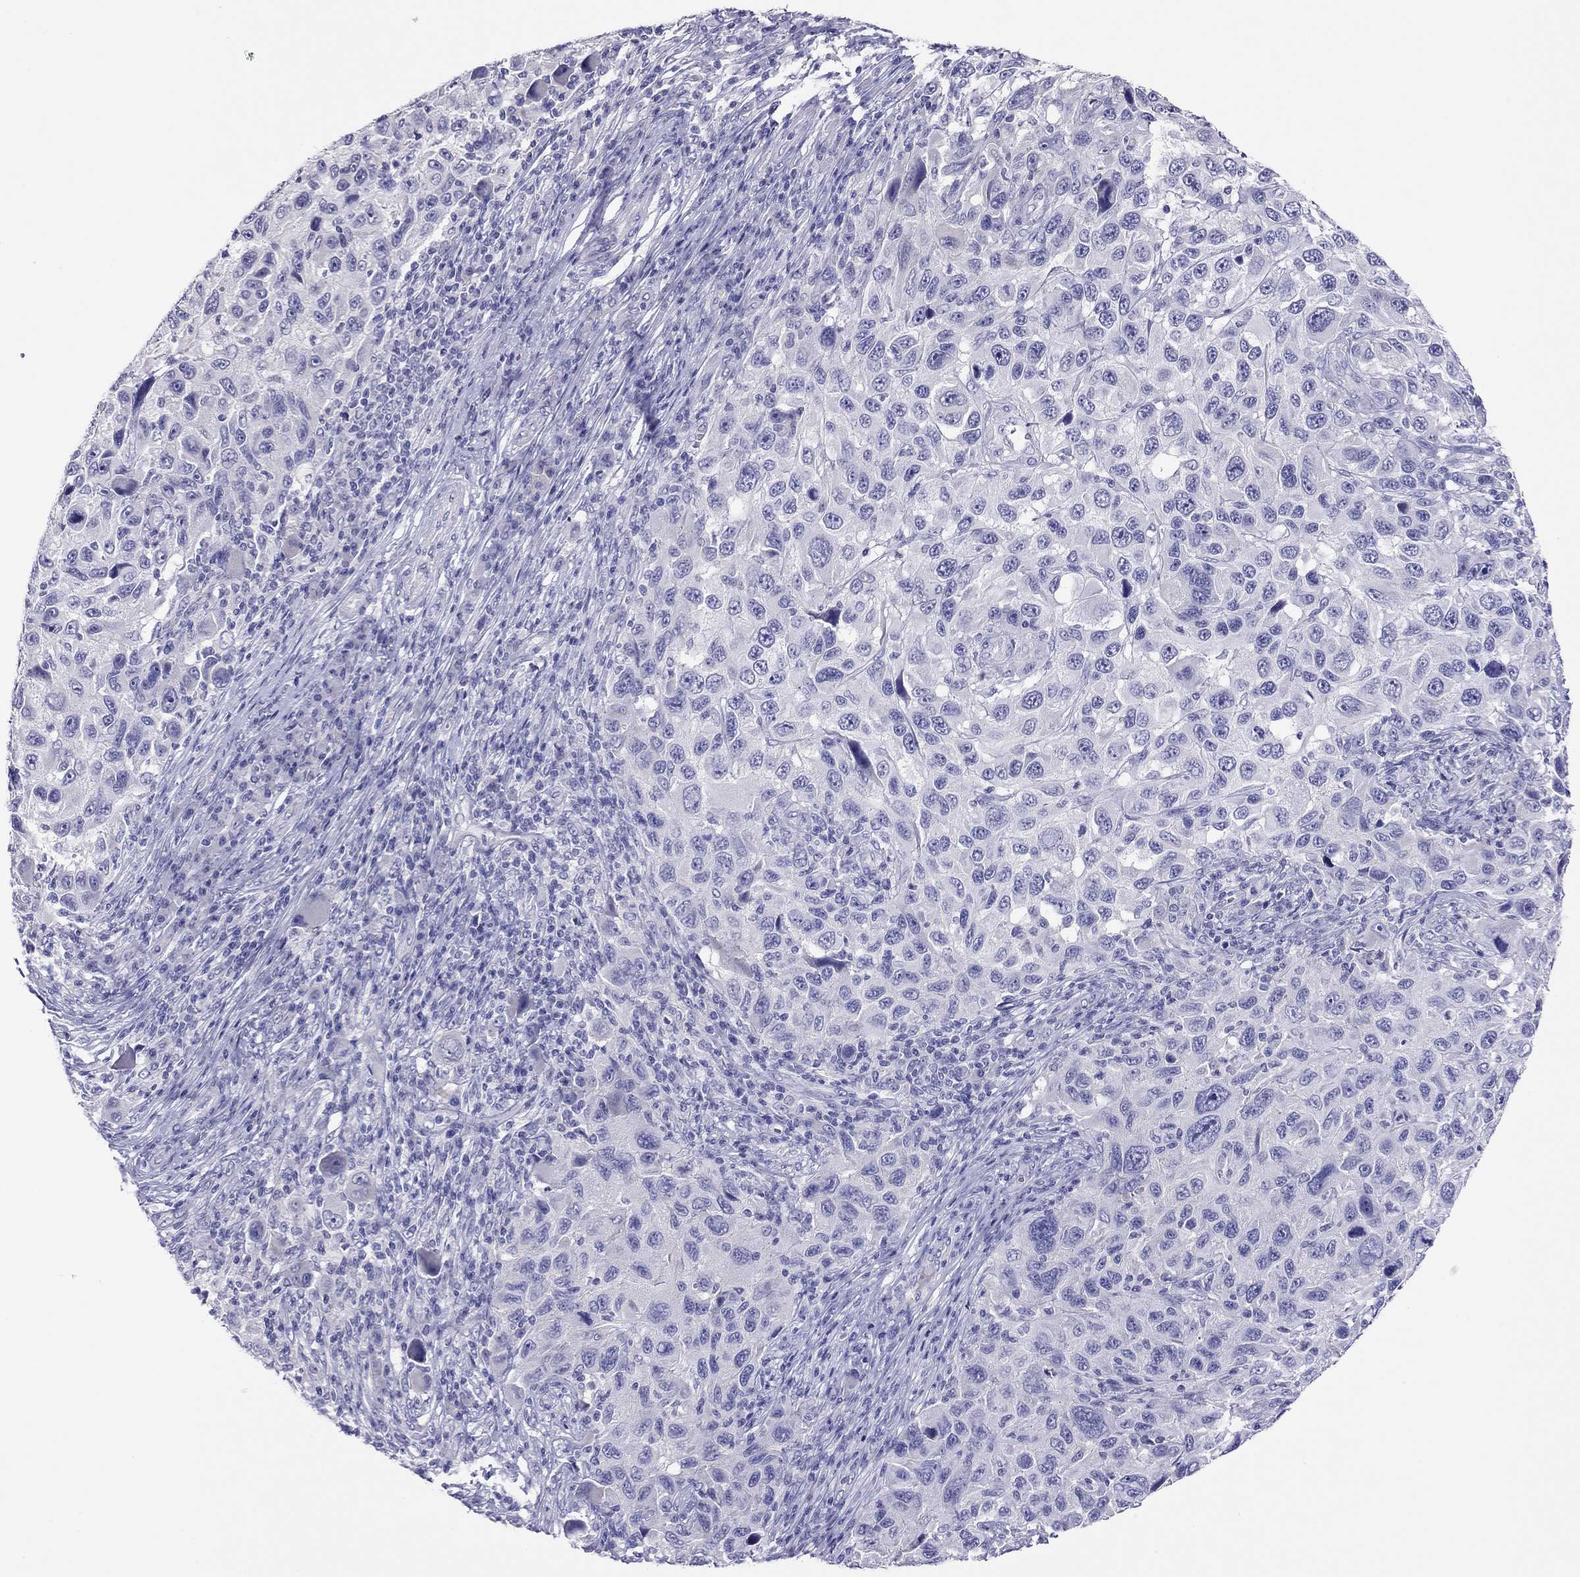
{"staining": {"intensity": "negative", "quantity": "none", "location": "none"}, "tissue": "melanoma", "cell_type": "Tumor cells", "image_type": "cancer", "snomed": [{"axis": "morphology", "description": "Malignant melanoma, NOS"}, {"axis": "topography", "description": "Skin"}], "caption": "Tumor cells are negative for brown protein staining in malignant melanoma.", "gene": "CAPNS2", "patient": {"sex": "male", "age": 53}}